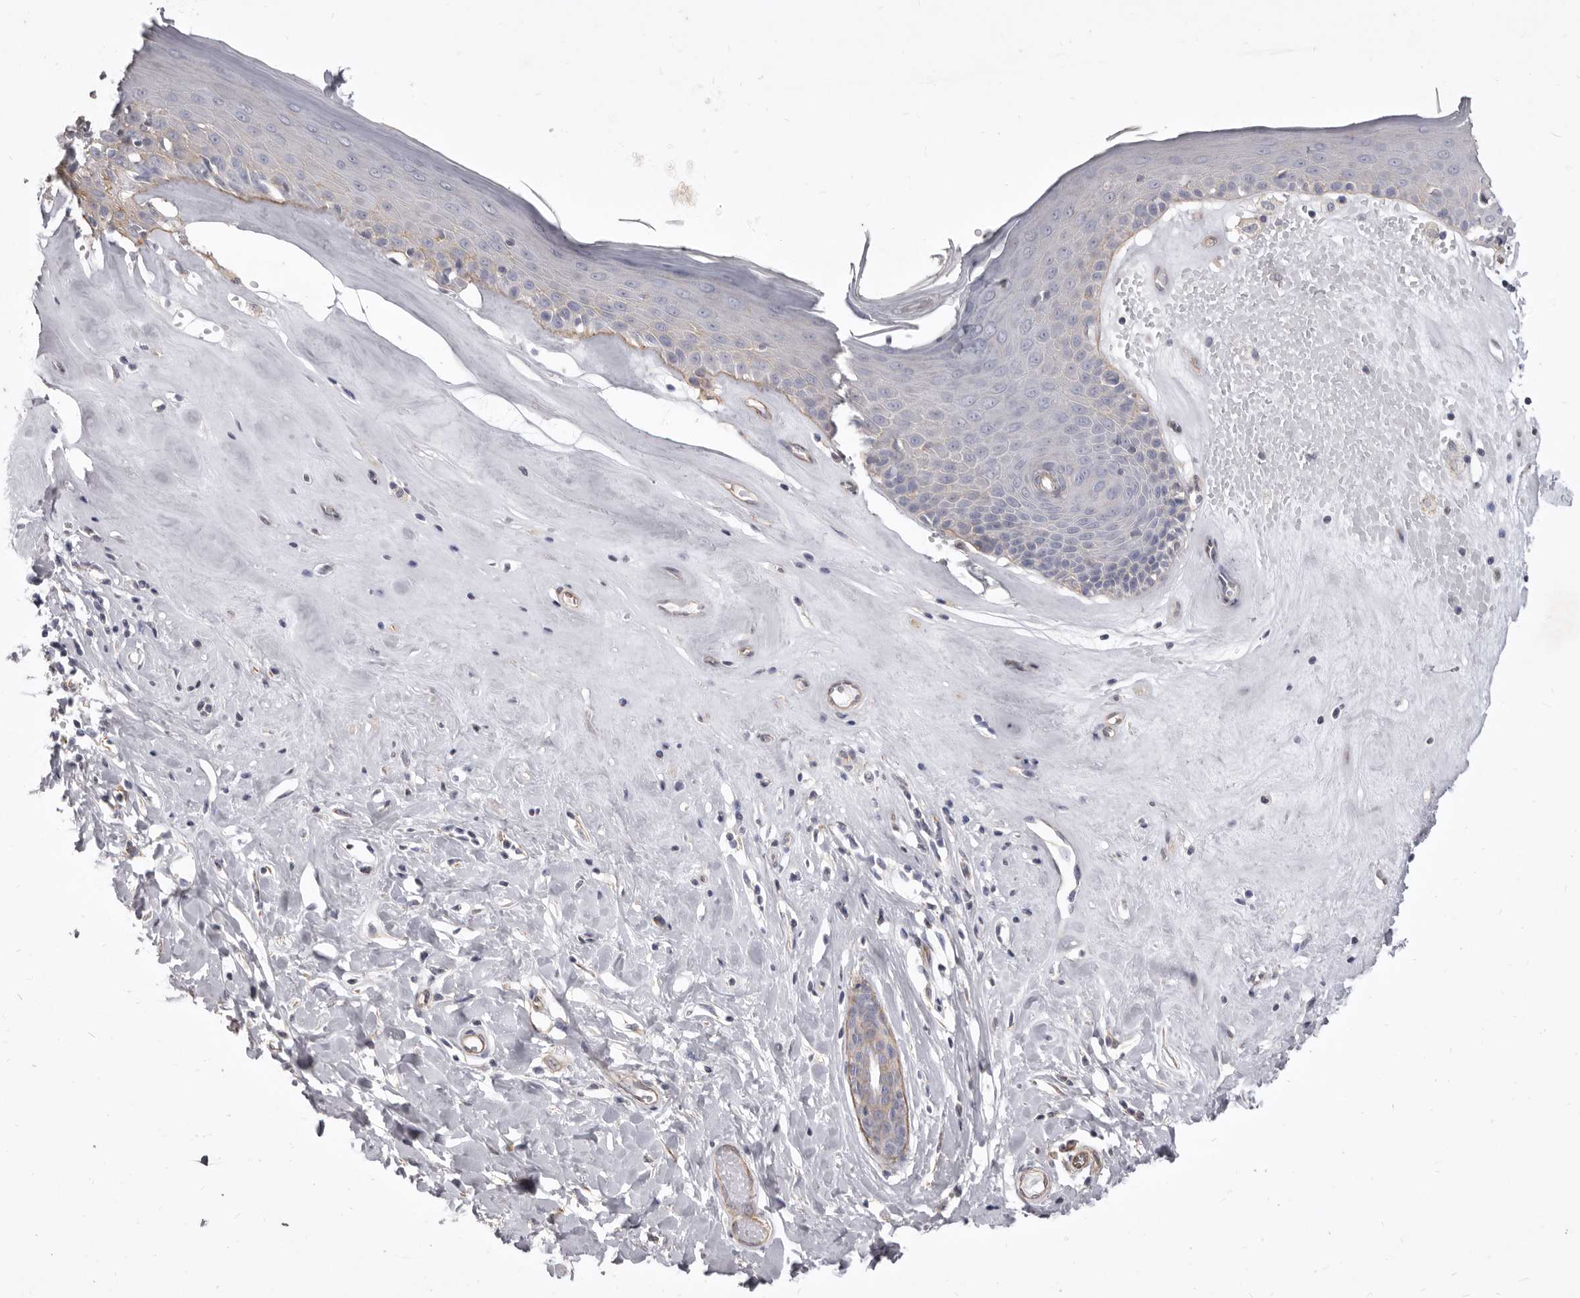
{"staining": {"intensity": "weak", "quantity": "<25%", "location": "cytoplasmic/membranous"}, "tissue": "skin", "cell_type": "Epidermal cells", "image_type": "normal", "snomed": [{"axis": "morphology", "description": "Normal tissue, NOS"}, {"axis": "morphology", "description": "Inflammation, NOS"}, {"axis": "topography", "description": "Vulva"}], "caption": "Immunohistochemical staining of normal human skin reveals no significant staining in epidermal cells.", "gene": "P2RX6", "patient": {"sex": "female", "age": 84}}